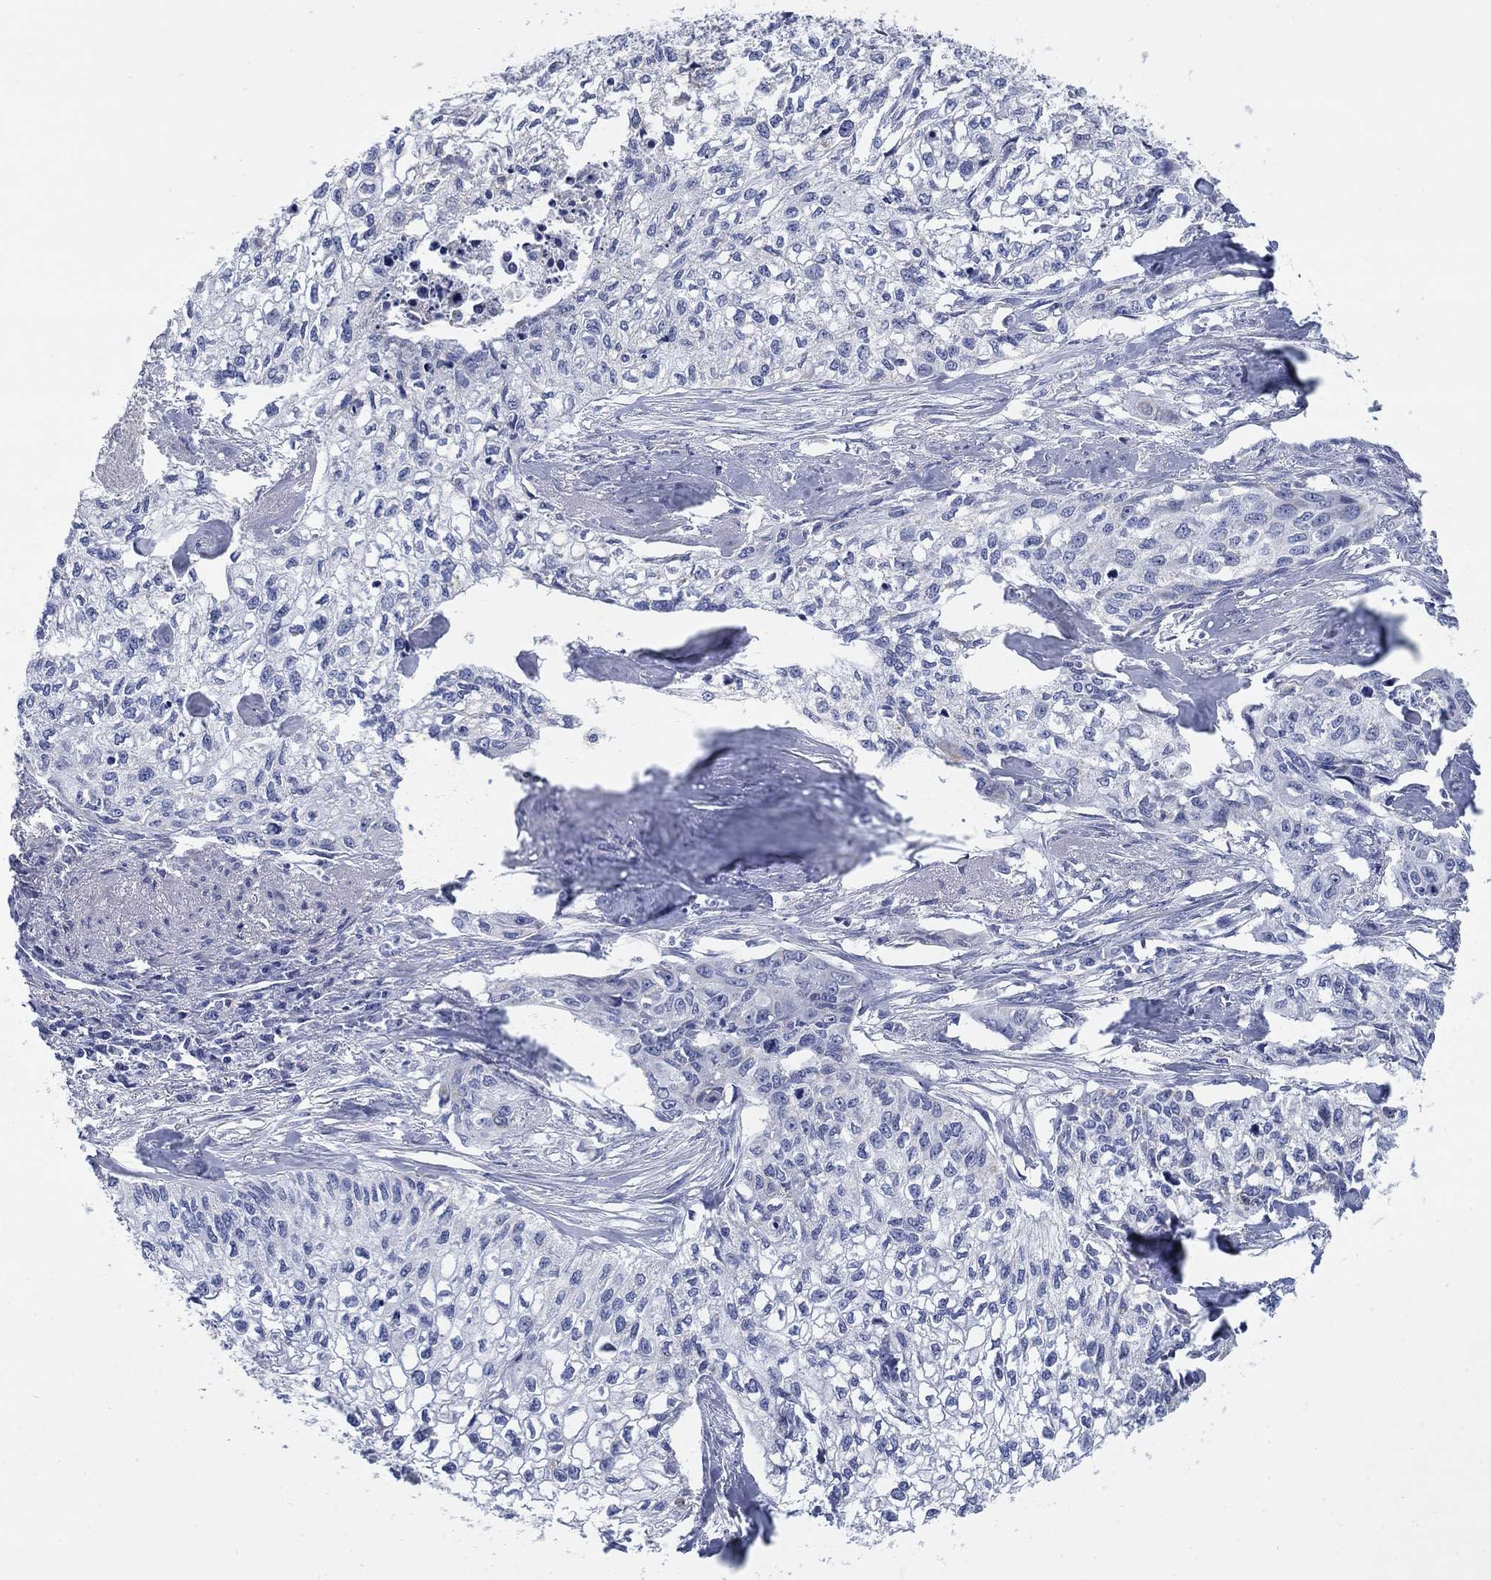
{"staining": {"intensity": "negative", "quantity": "none", "location": "none"}, "tissue": "cervical cancer", "cell_type": "Tumor cells", "image_type": "cancer", "snomed": [{"axis": "morphology", "description": "Squamous cell carcinoma, NOS"}, {"axis": "topography", "description": "Cervix"}], "caption": "This is a histopathology image of immunohistochemistry staining of cervical squamous cell carcinoma, which shows no expression in tumor cells.", "gene": "SCCPDH", "patient": {"sex": "female", "age": 58}}